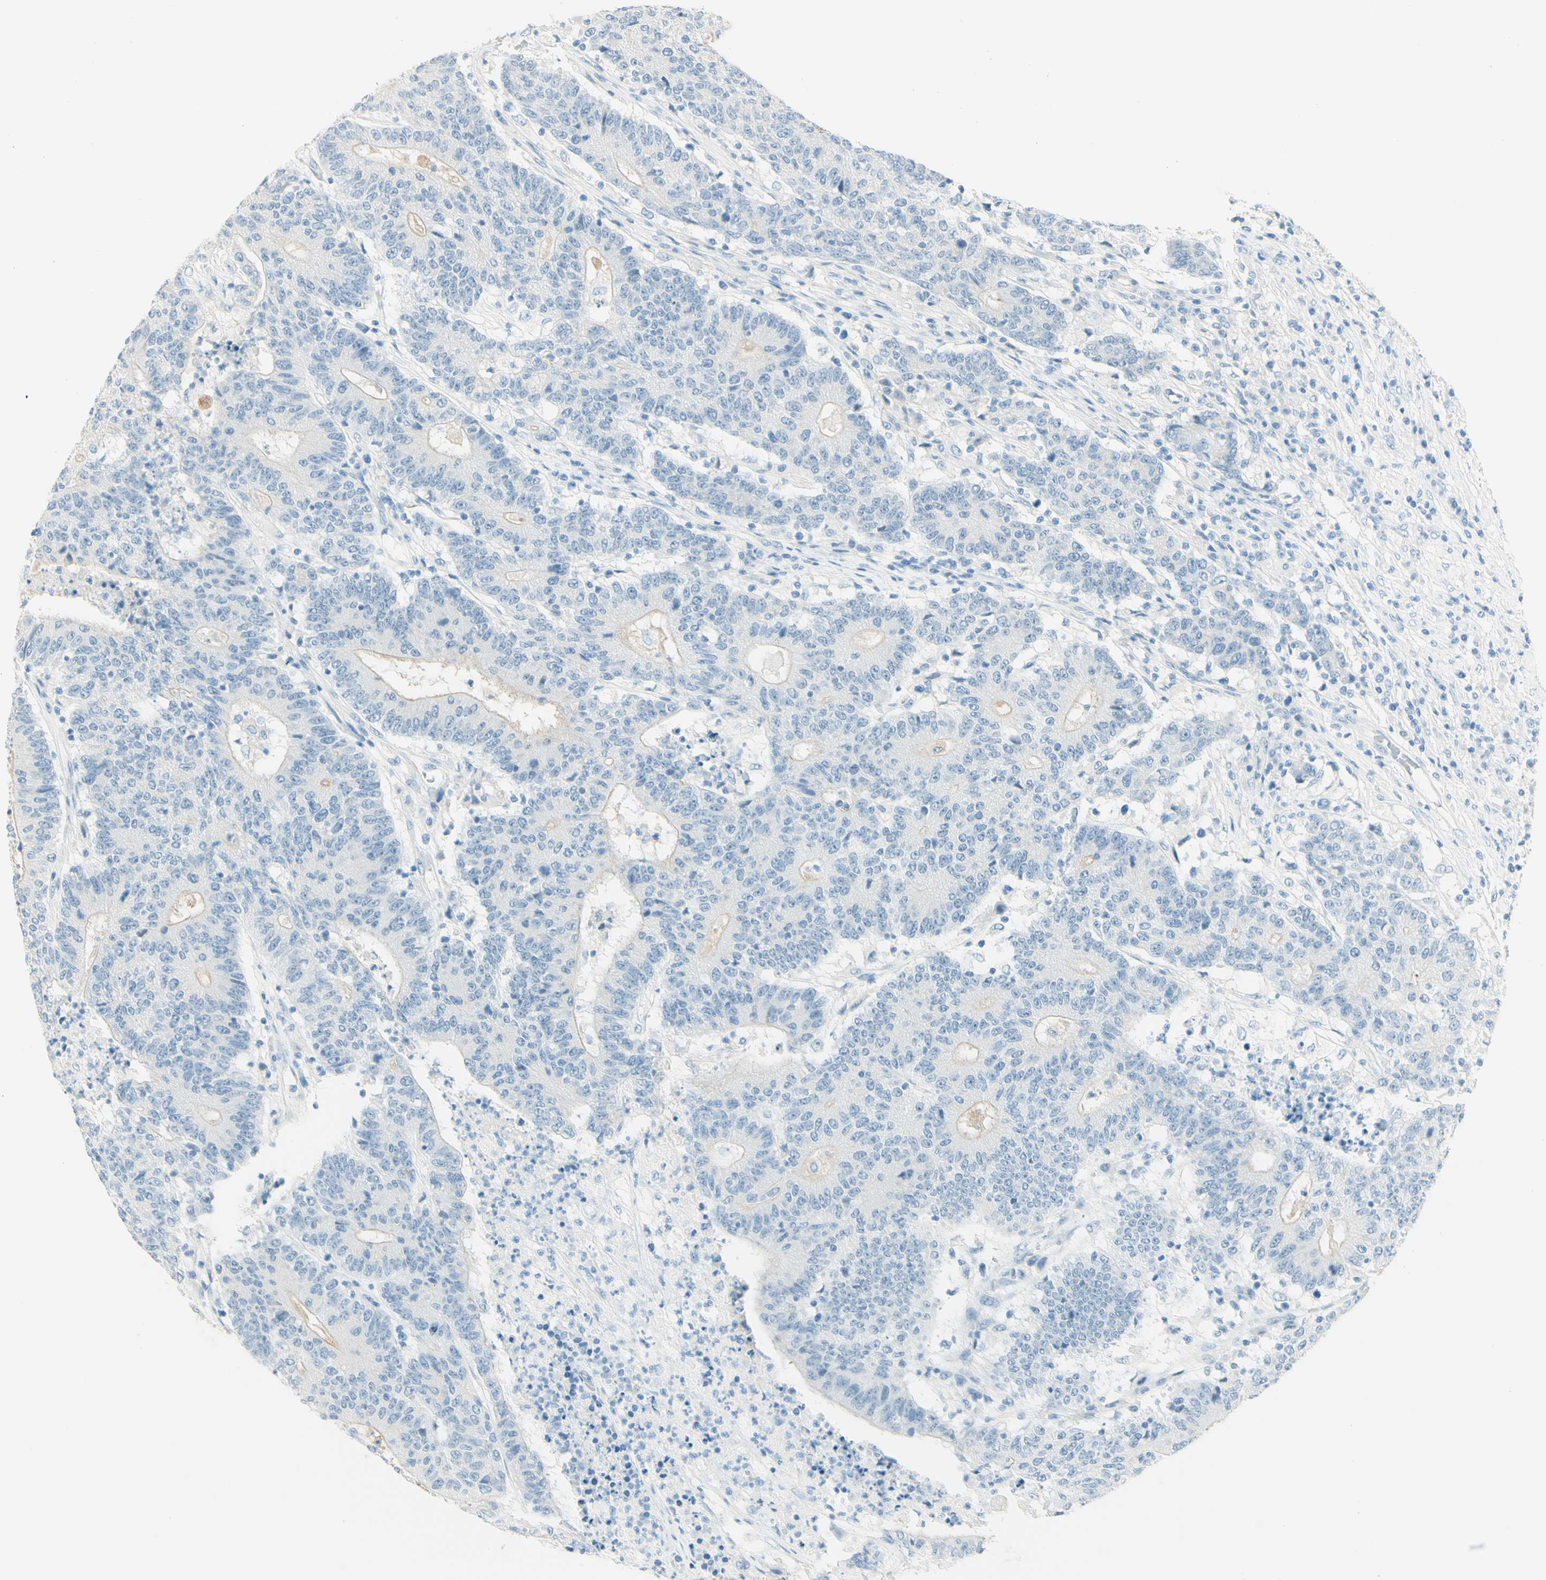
{"staining": {"intensity": "negative", "quantity": "none", "location": "none"}, "tissue": "colorectal cancer", "cell_type": "Tumor cells", "image_type": "cancer", "snomed": [{"axis": "morphology", "description": "Normal tissue, NOS"}, {"axis": "morphology", "description": "Adenocarcinoma, NOS"}, {"axis": "topography", "description": "Colon"}], "caption": "Immunohistochemistry photomicrograph of neoplastic tissue: colorectal cancer (adenocarcinoma) stained with DAB shows no significant protein positivity in tumor cells.", "gene": "TMEM132D", "patient": {"sex": "female", "age": 75}}